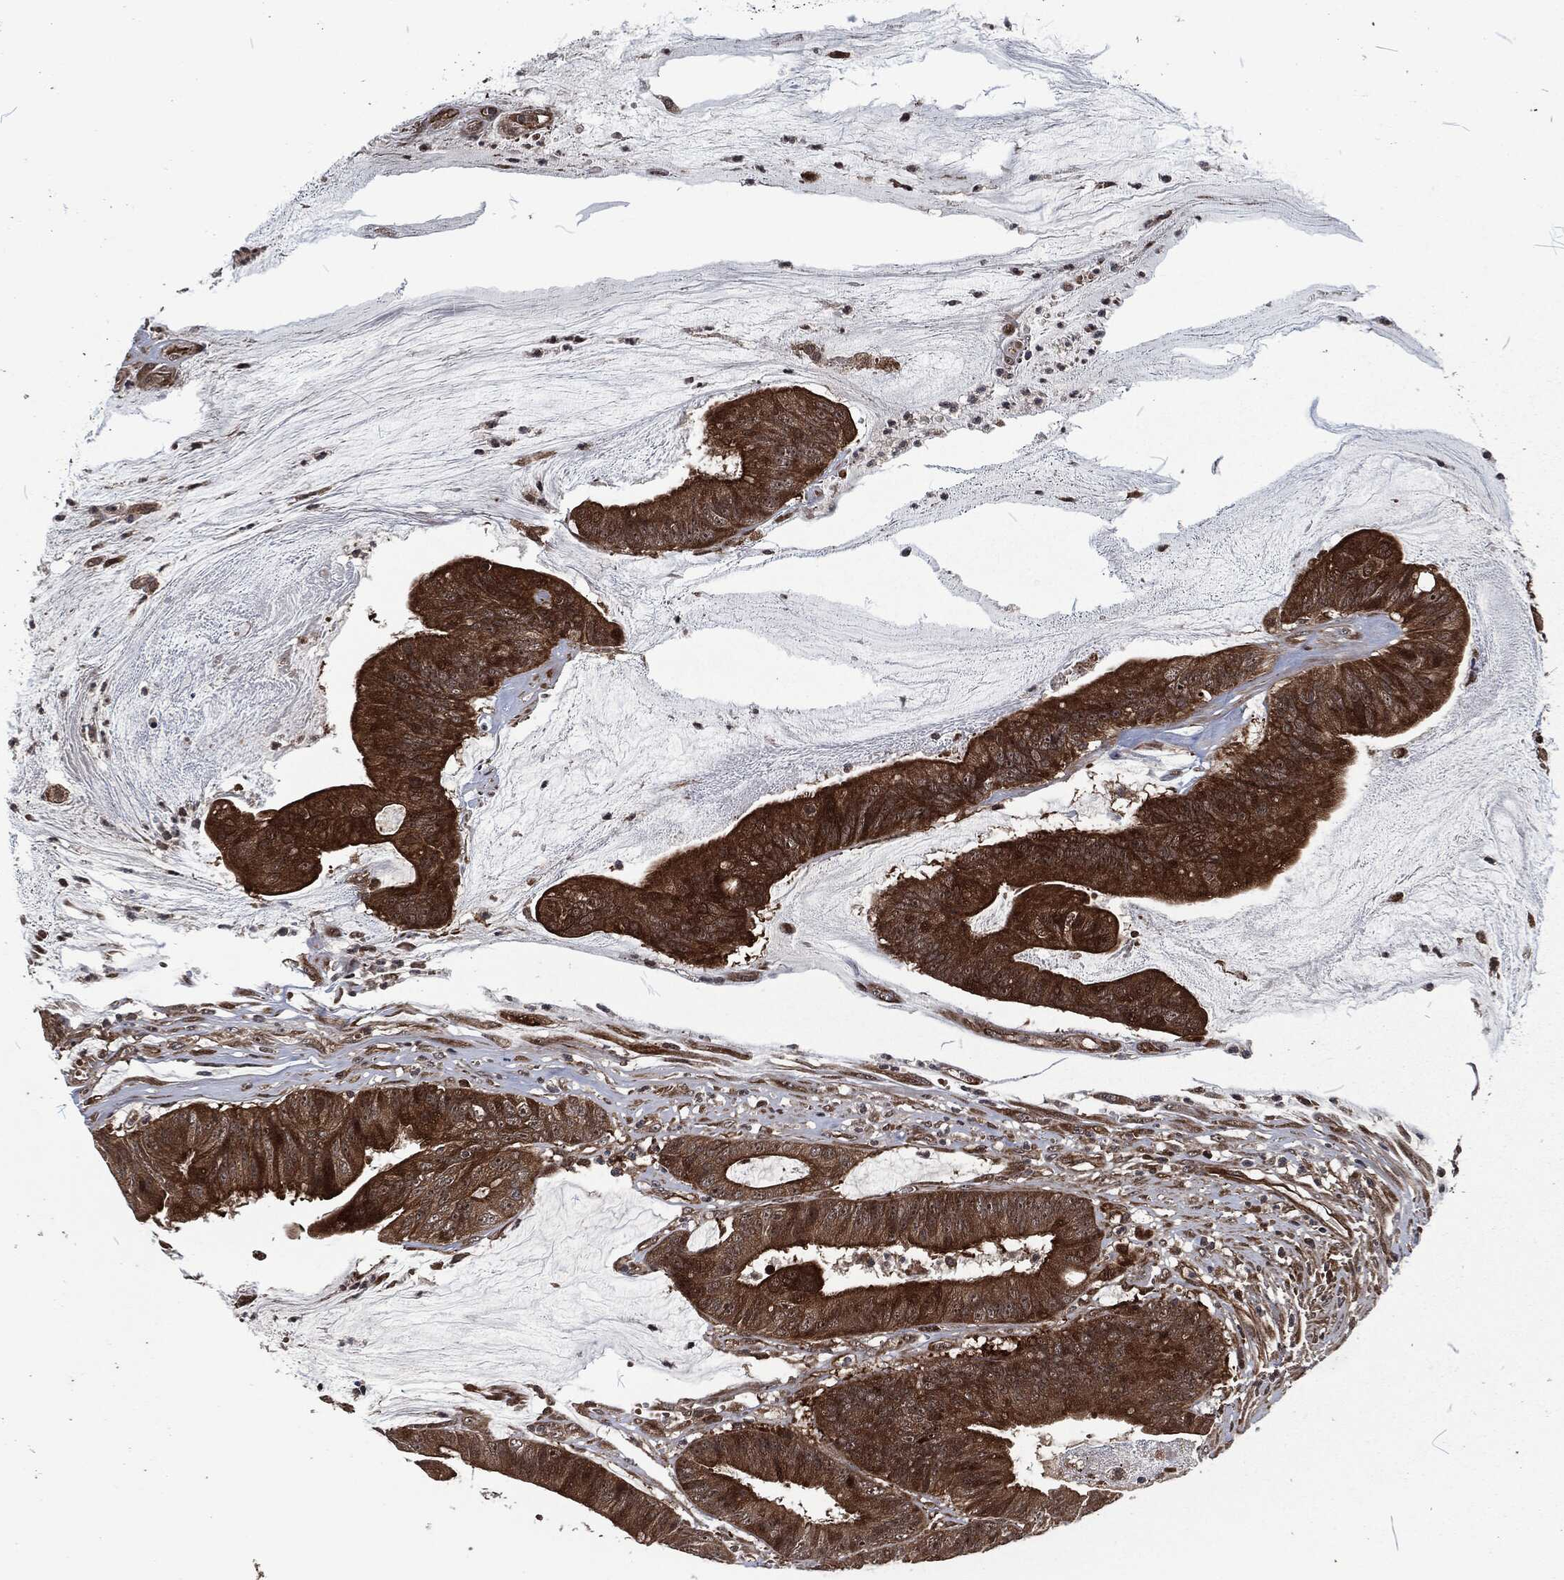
{"staining": {"intensity": "strong", "quantity": ">75%", "location": "cytoplasmic/membranous"}, "tissue": "colorectal cancer", "cell_type": "Tumor cells", "image_type": "cancer", "snomed": [{"axis": "morphology", "description": "Adenocarcinoma, NOS"}, {"axis": "topography", "description": "Colon"}], "caption": "Human colorectal cancer stained with a protein marker reveals strong staining in tumor cells.", "gene": "CMPK2", "patient": {"sex": "female", "age": 69}}